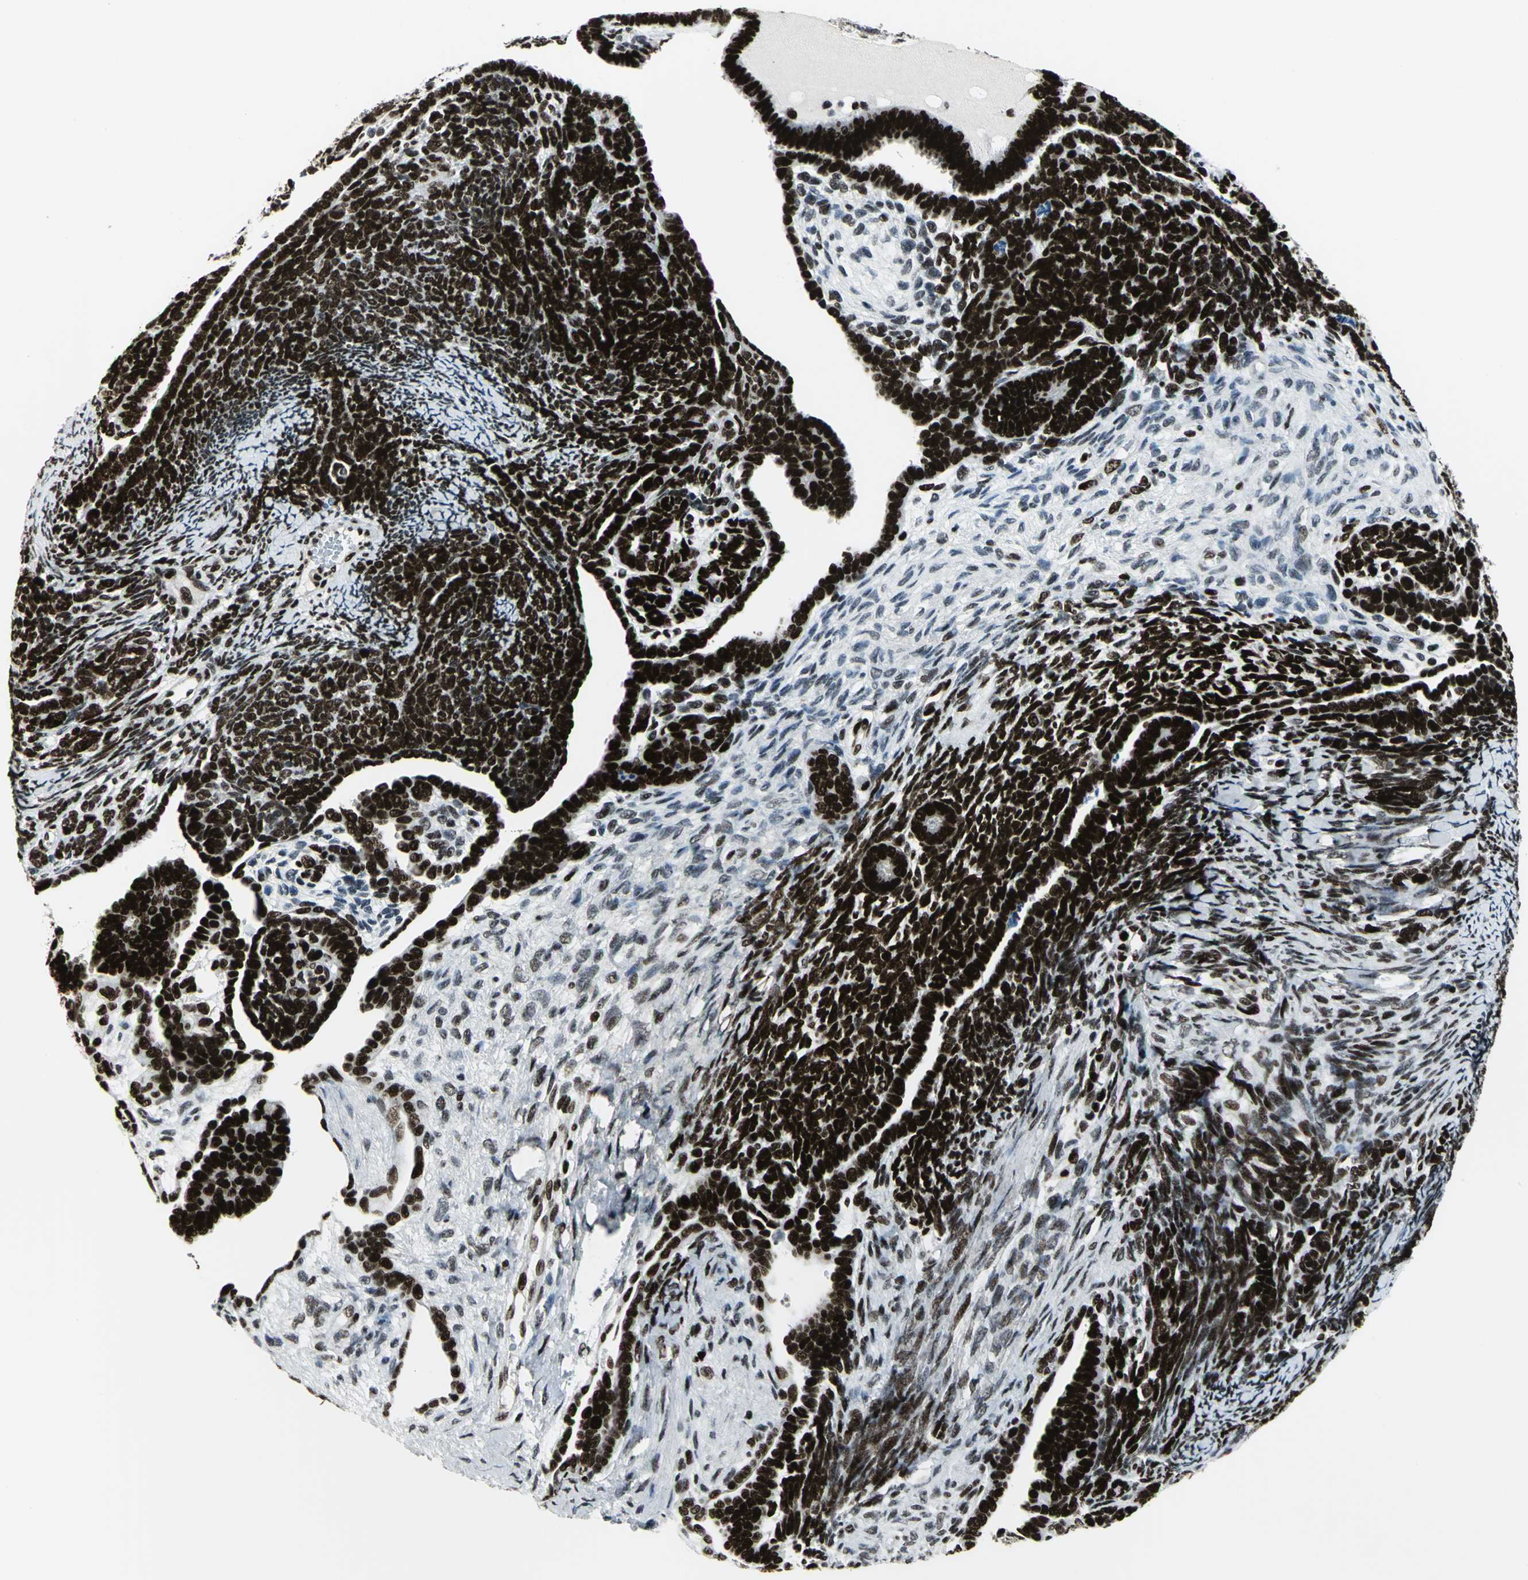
{"staining": {"intensity": "strong", "quantity": ">75%", "location": "nuclear"}, "tissue": "endometrial cancer", "cell_type": "Tumor cells", "image_type": "cancer", "snomed": [{"axis": "morphology", "description": "Neoplasm, malignant, NOS"}, {"axis": "topography", "description": "Endometrium"}], "caption": "Brown immunohistochemical staining in endometrial cancer demonstrates strong nuclear staining in approximately >75% of tumor cells.", "gene": "SMARCA4", "patient": {"sex": "female", "age": 74}}